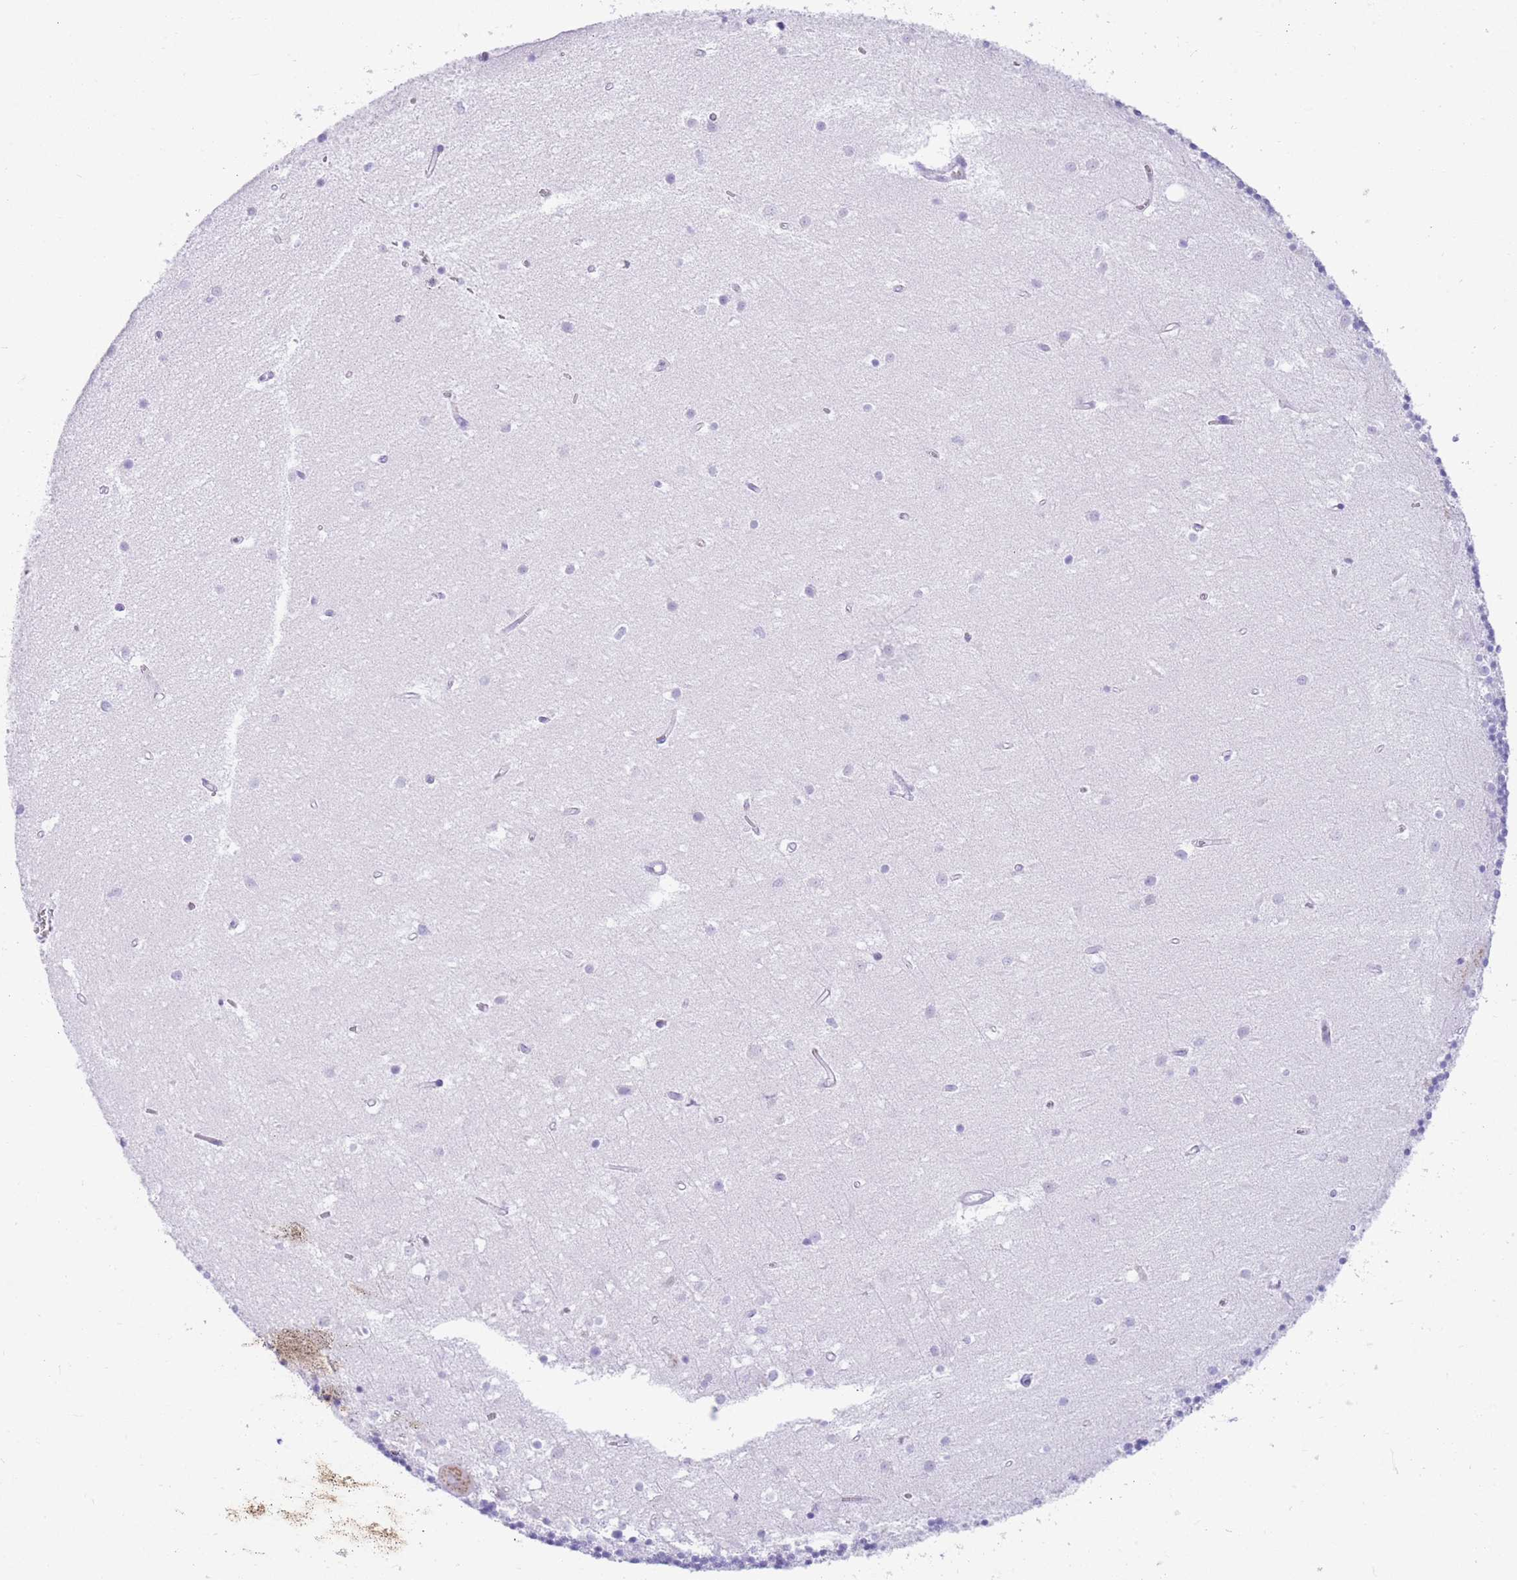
{"staining": {"intensity": "negative", "quantity": "none", "location": "none"}, "tissue": "cerebellum", "cell_type": "Cells in granular layer", "image_type": "normal", "snomed": [{"axis": "morphology", "description": "Normal tissue, NOS"}, {"axis": "topography", "description": "Cerebellum"}], "caption": "A high-resolution image shows immunohistochemistry staining of normal cerebellum, which demonstrates no significant expression in cells in granular layer.", "gene": "ELOA2", "patient": {"sex": "male", "age": 54}}